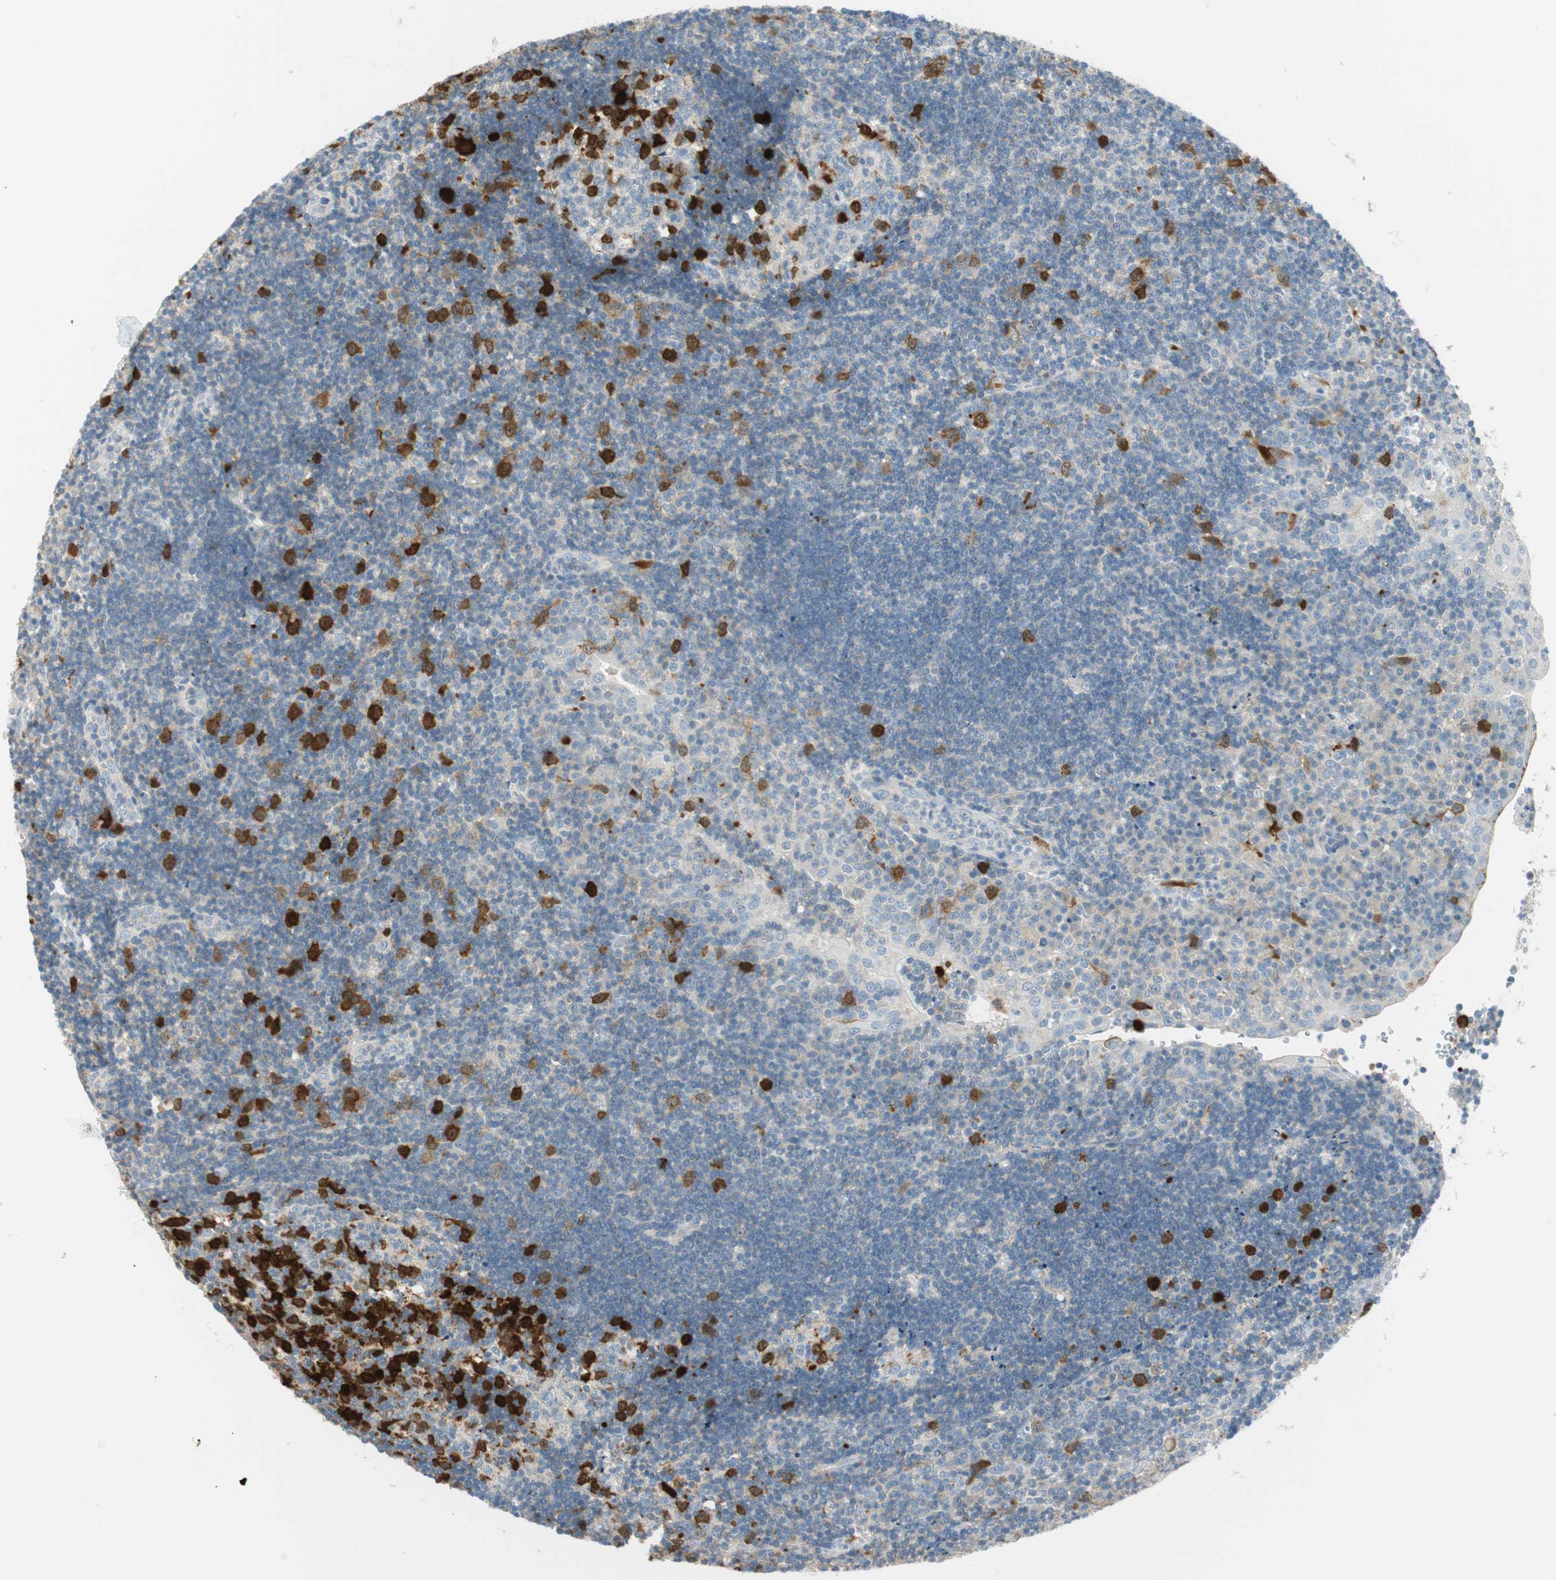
{"staining": {"intensity": "strong", "quantity": ">75%", "location": "cytoplasmic/membranous,nuclear"}, "tissue": "tonsil", "cell_type": "Germinal center cells", "image_type": "normal", "snomed": [{"axis": "morphology", "description": "Normal tissue, NOS"}, {"axis": "topography", "description": "Tonsil"}], "caption": "The image displays a brown stain indicating the presence of a protein in the cytoplasmic/membranous,nuclear of germinal center cells in tonsil. The protein of interest is stained brown, and the nuclei are stained in blue (DAB (3,3'-diaminobenzidine) IHC with brightfield microscopy, high magnification).", "gene": "PTTG1", "patient": {"sex": "female", "age": 40}}